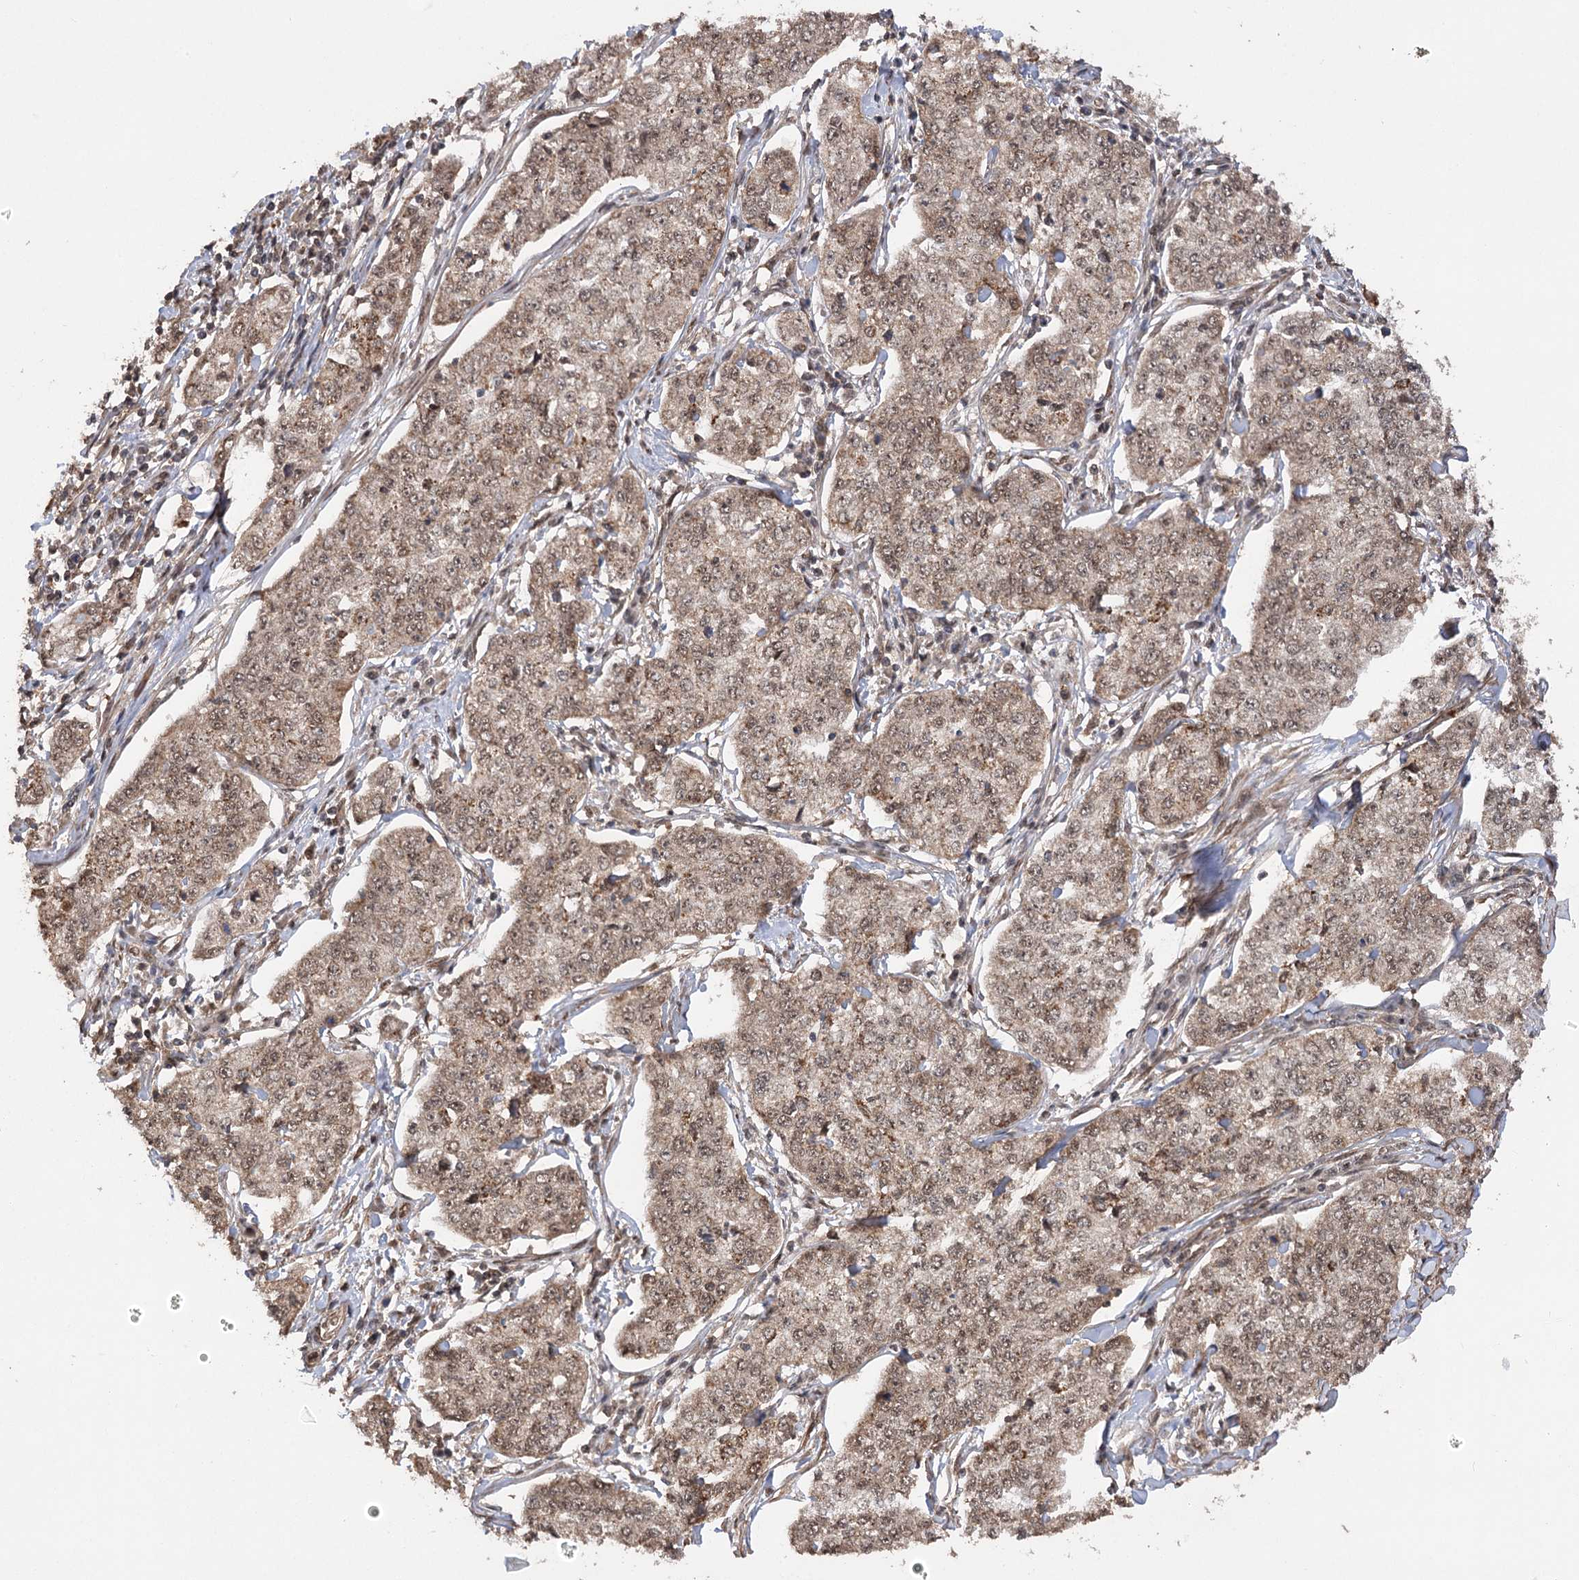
{"staining": {"intensity": "moderate", "quantity": ">75%", "location": "cytoplasmic/membranous,nuclear"}, "tissue": "cervical cancer", "cell_type": "Tumor cells", "image_type": "cancer", "snomed": [{"axis": "morphology", "description": "Squamous cell carcinoma, NOS"}, {"axis": "topography", "description": "Cervix"}], "caption": "IHC micrograph of neoplastic tissue: human cervical cancer stained using immunohistochemistry shows medium levels of moderate protein expression localized specifically in the cytoplasmic/membranous and nuclear of tumor cells, appearing as a cytoplasmic/membranous and nuclear brown color.", "gene": "TENM2", "patient": {"sex": "female", "age": 35}}